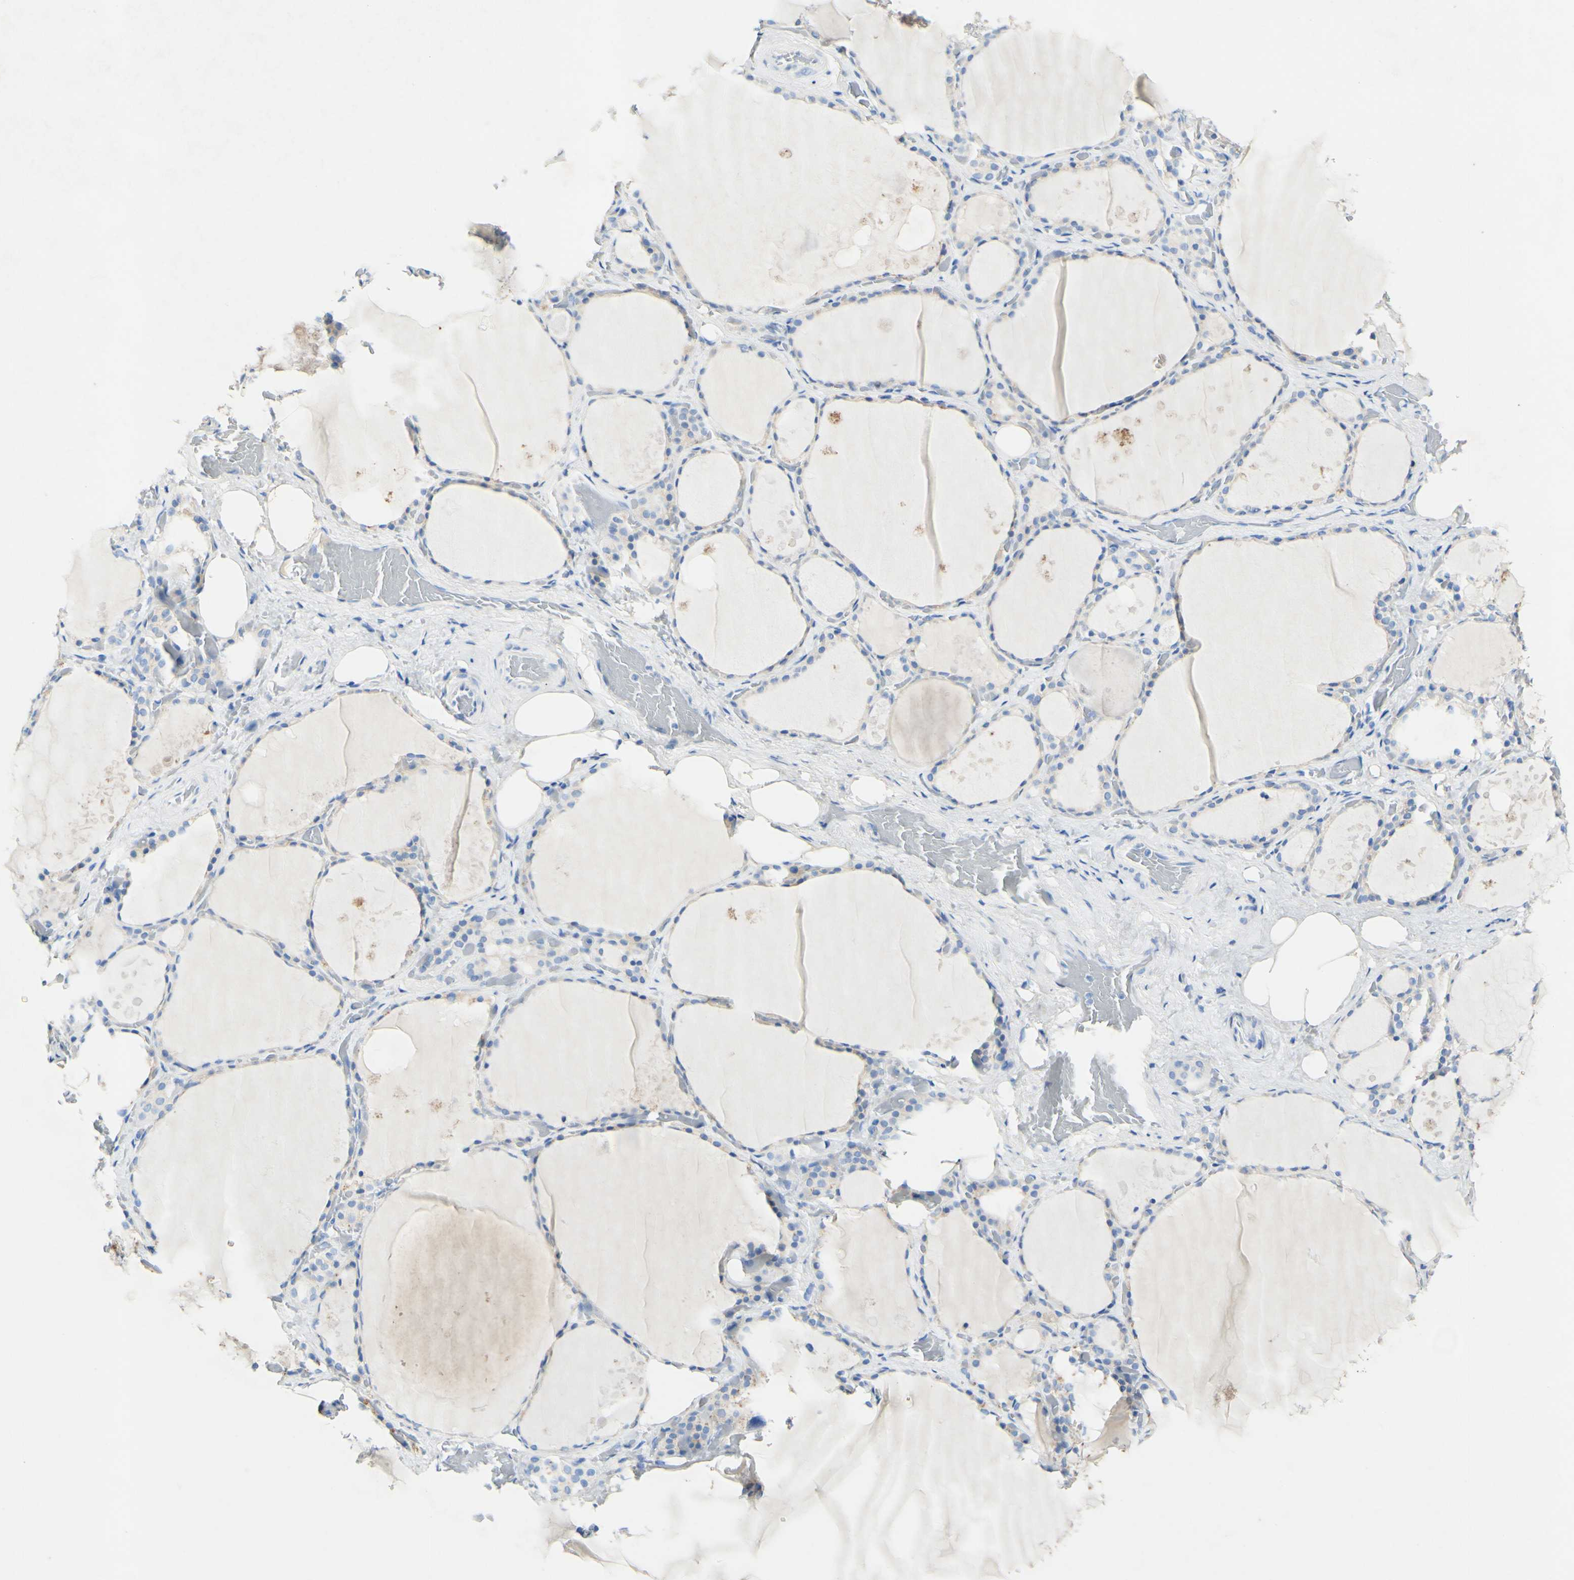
{"staining": {"intensity": "weak", "quantity": "<25%", "location": "cytoplasmic/membranous"}, "tissue": "thyroid gland", "cell_type": "Glandular cells", "image_type": "normal", "snomed": [{"axis": "morphology", "description": "Normal tissue, NOS"}, {"axis": "topography", "description": "Thyroid gland"}], "caption": "Immunohistochemical staining of benign thyroid gland exhibits no significant positivity in glandular cells.", "gene": "FGF4", "patient": {"sex": "male", "age": 61}}